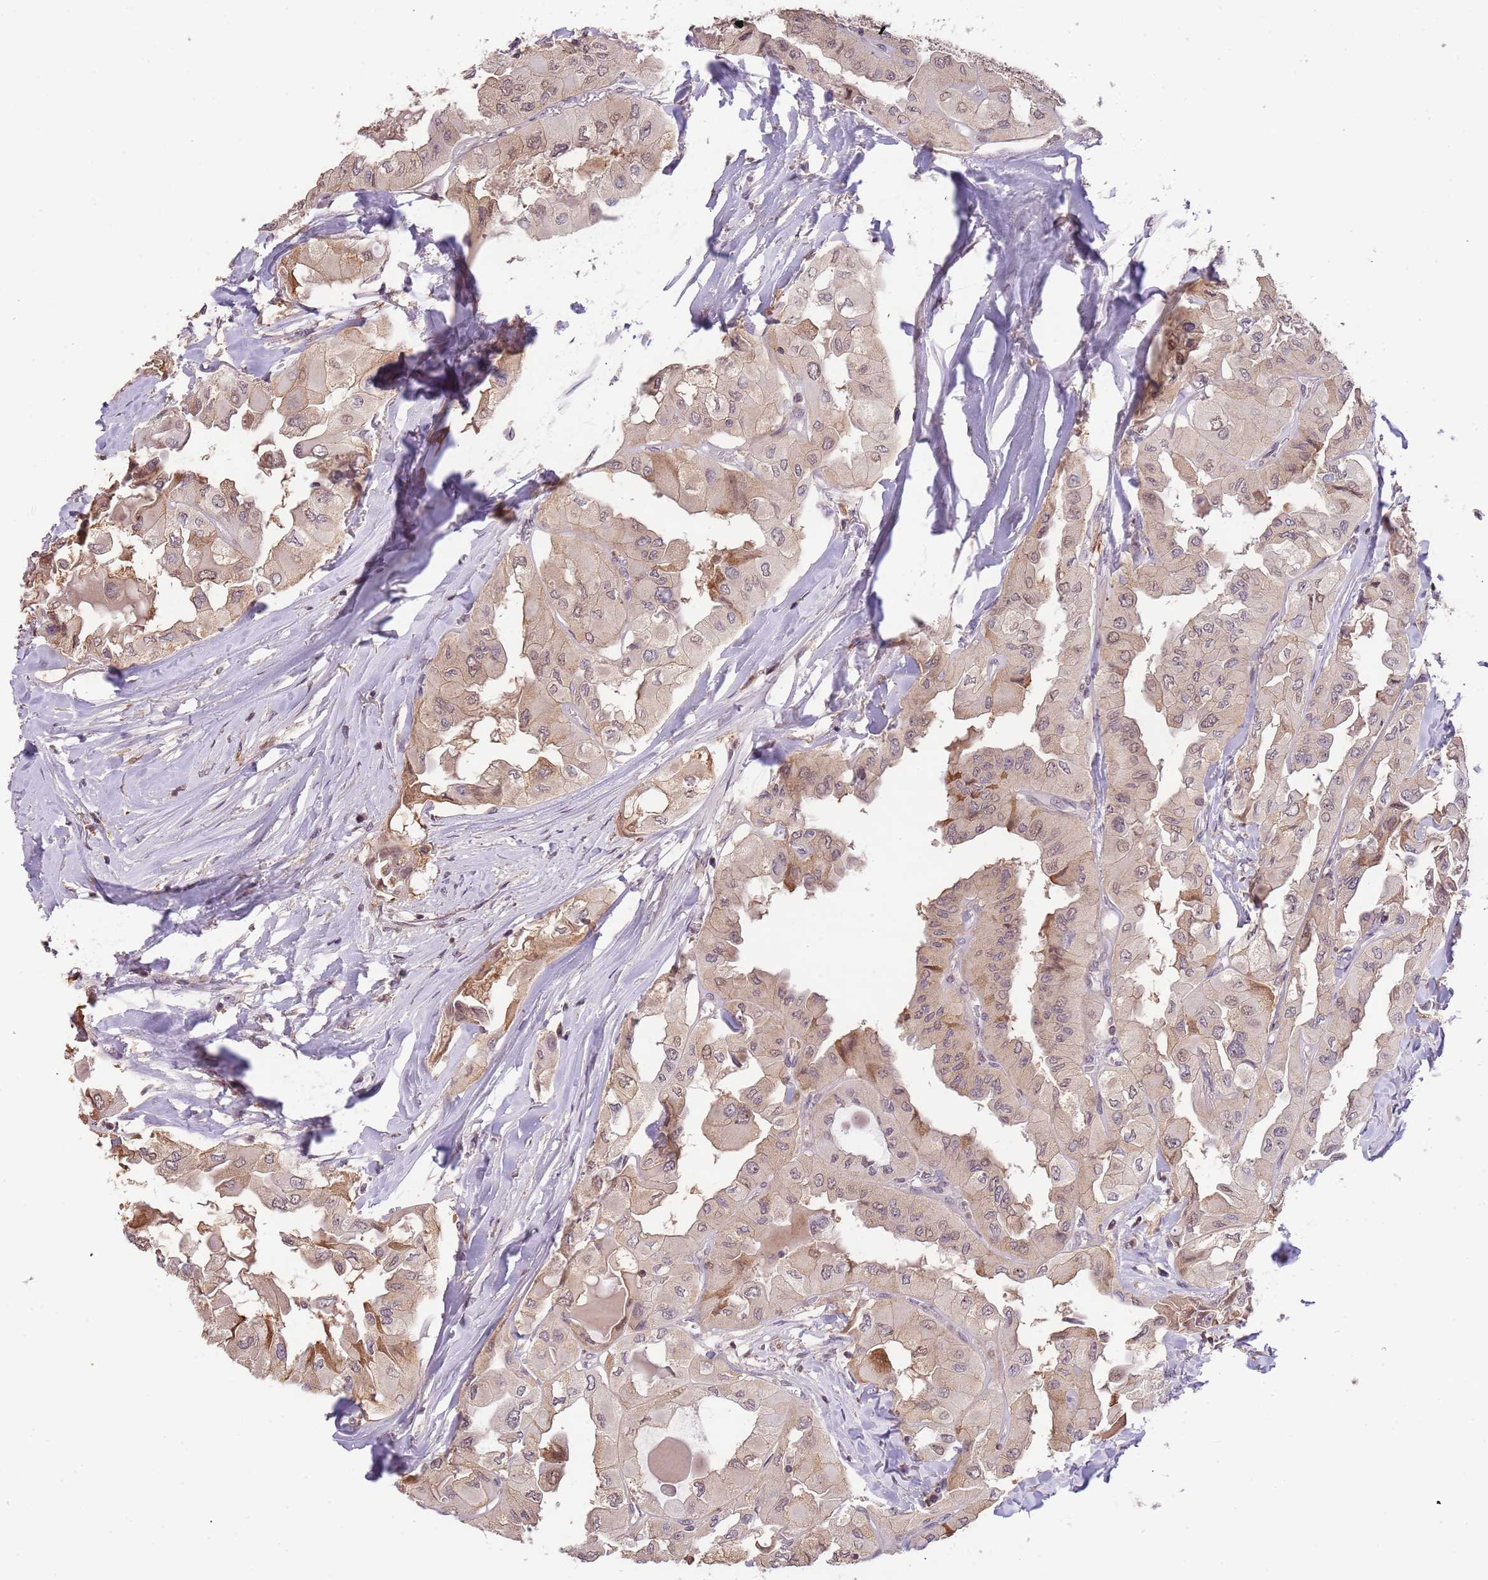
{"staining": {"intensity": "weak", "quantity": "25%-75%", "location": "cytoplasmic/membranous,nuclear"}, "tissue": "thyroid cancer", "cell_type": "Tumor cells", "image_type": "cancer", "snomed": [{"axis": "morphology", "description": "Normal tissue, NOS"}, {"axis": "morphology", "description": "Papillary adenocarcinoma, NOS"}, {"axis": "topography", "description": "Thyroid gland"}], "caption": "An immunohistochemistry (IHC) image of tumor tissue is shown. Protein staining in brown highlights weak cytoplasmic/membranous and nuclear positivity in papillary adenocarcinoma (thyroid) within tumor cells. (DAB (3,3'-diaminobenzidine) = brown stain, brightfield microscopy at high magnification).", "gene": "SLC16A4", "patient": {"sex": "female", "age": 59}}